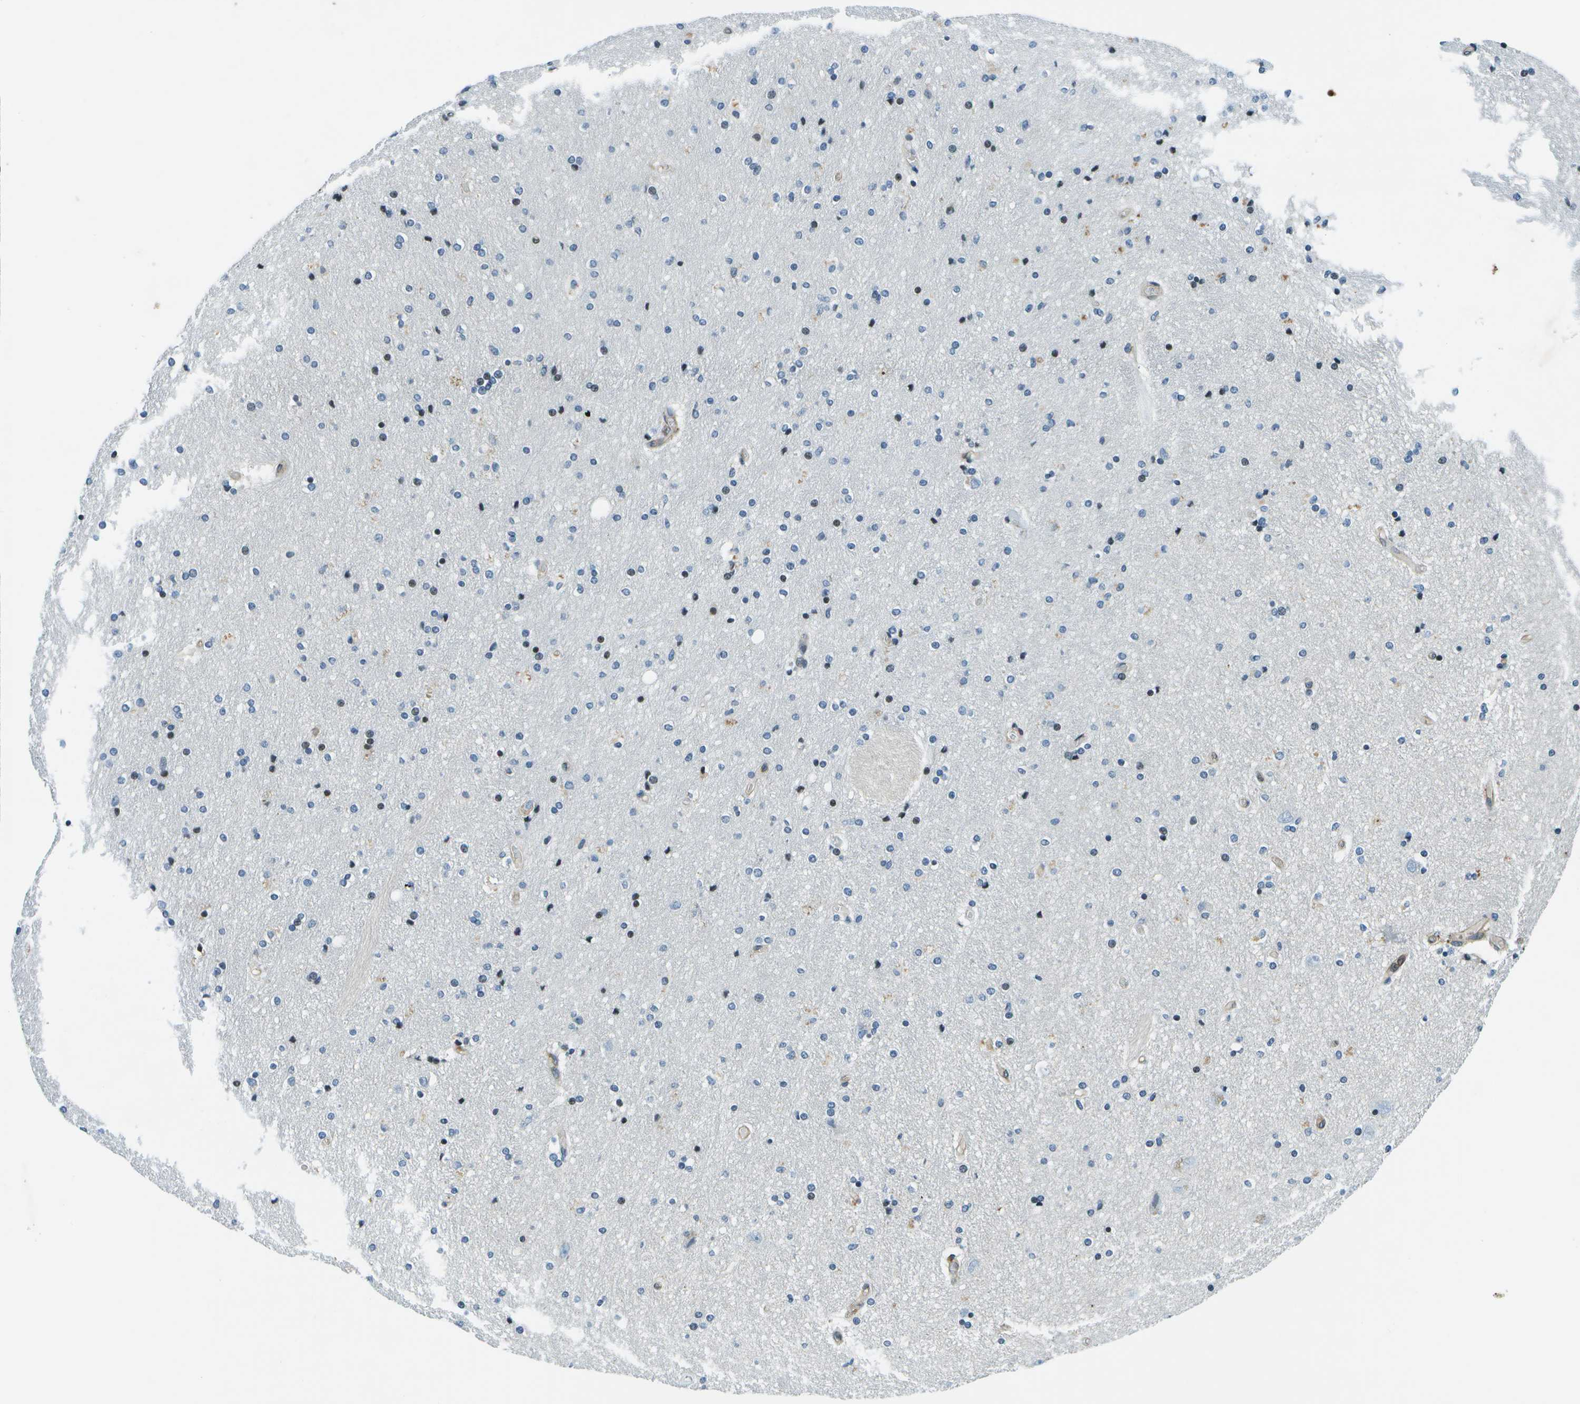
{"staining": {"intensity": "moderate", "quantity": "<25%", "location": "nuclear"}, "tissue": "hippocampus", "cell_type": "Glial cells", "image_type": "normal", "snomed": [{"axis": "morphology", "description": "Normal tissue, NOS"}, {"axis": "topography", "description": "Hippocampus"}], "caption": "Immunohistochemistry of unremarkable human hippocampus reveals low levels of moderate nuclear positivity in about <25% of glial cells. (Brightfield microscopy of DAB IHC at high magnification).", "gene": "ESYT1", "patient": {"sex": "female", "age": 54}}